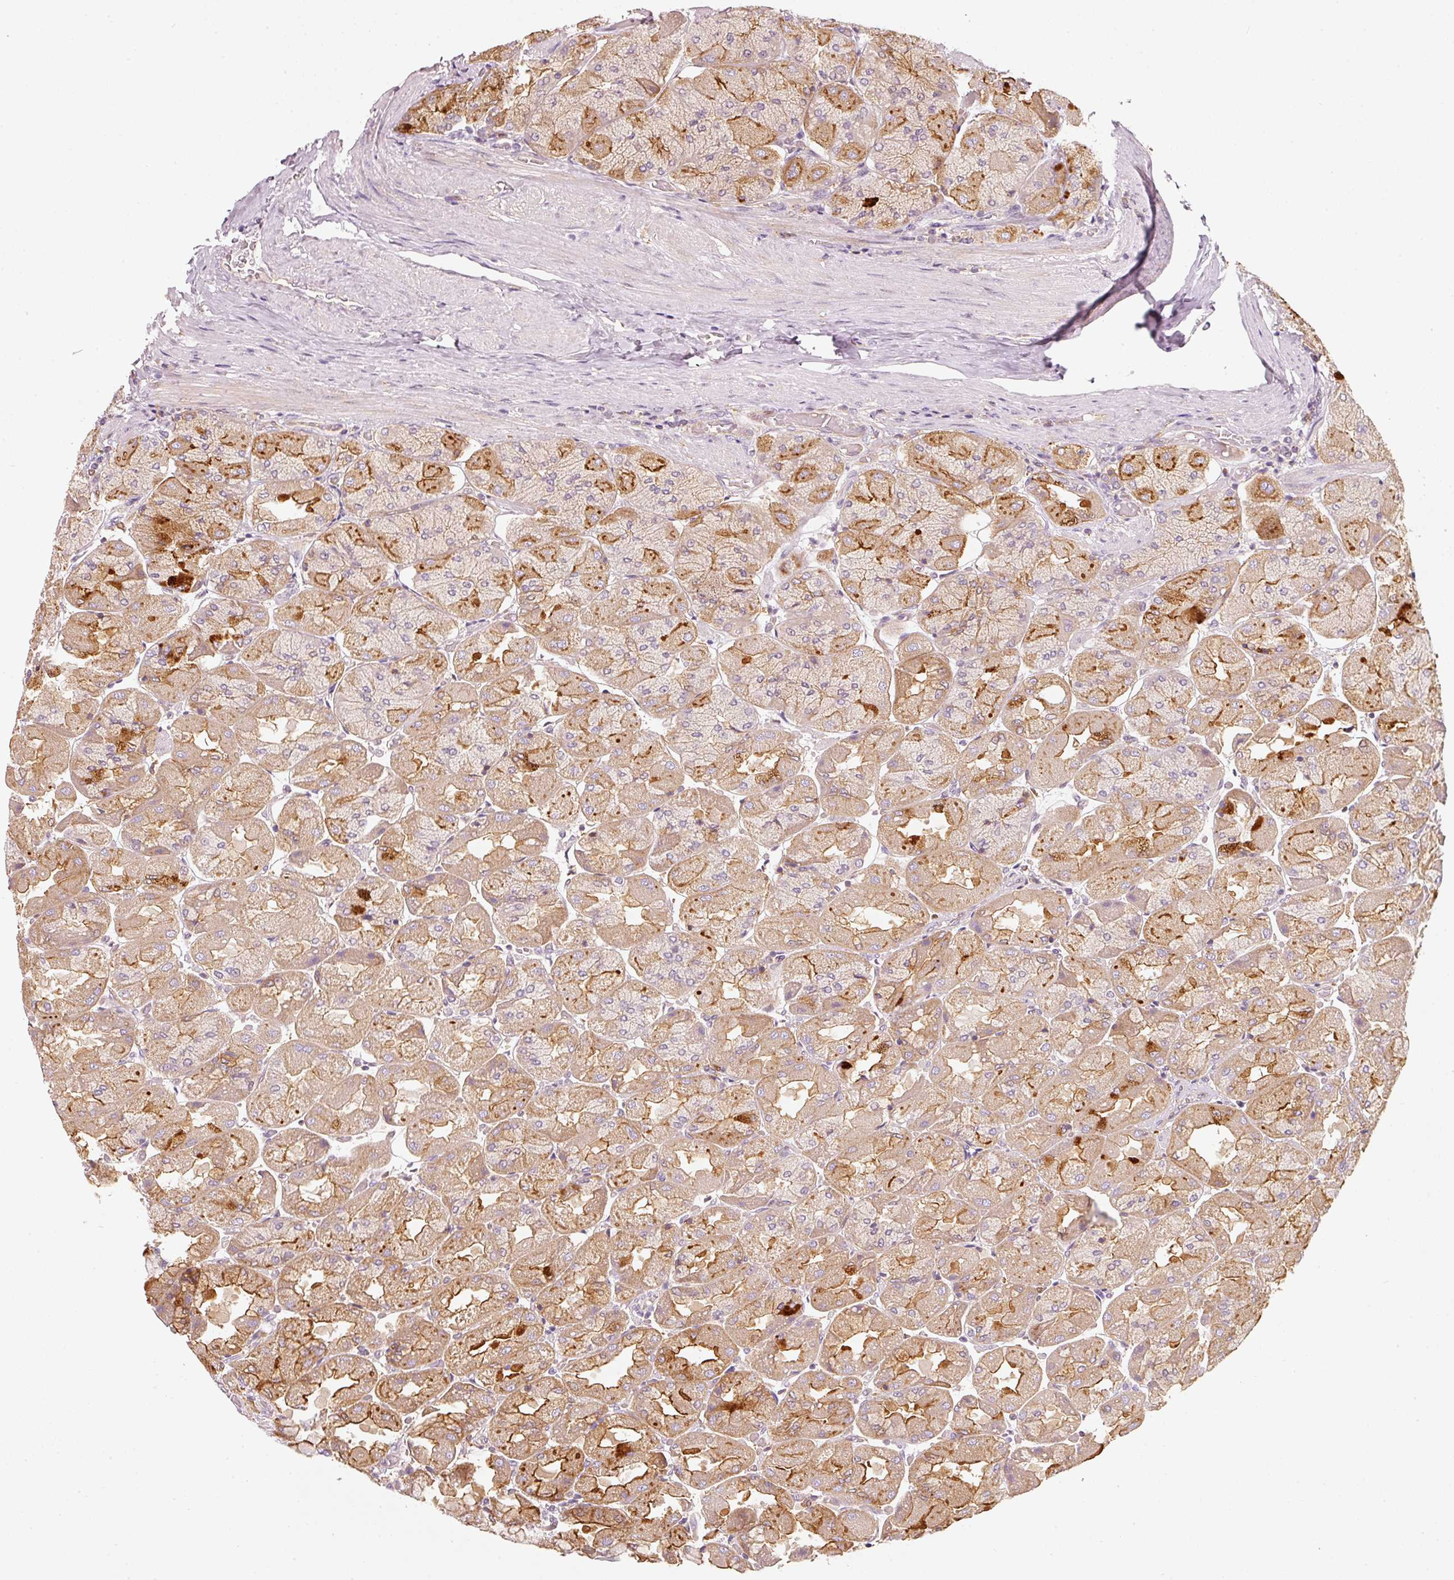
{"staining": {"intensity": "strong", "quantity": "25%-75%", "location": "cytoplasmic/membranous"}, "tissue": "stomach", "cell_type": "Glandular cells", "image_type": "normal", "snomed": [{"axis": "morphology", "description": "Normal tissue, NOS"}, {"axis": "topography", "description": "Stomach"}], "caption": "Immunohistochemical staining of normal human stomach demonstrates strong cytoplasmic/membranous protein staining in about 25%-75% of glandular cells. Immunohistochemistry (ihc) stains the protein of interest in brown and the nuclei are stained blue.", "gene": "IQGAP2", "patient": {"sex": "female", "age": 61}}